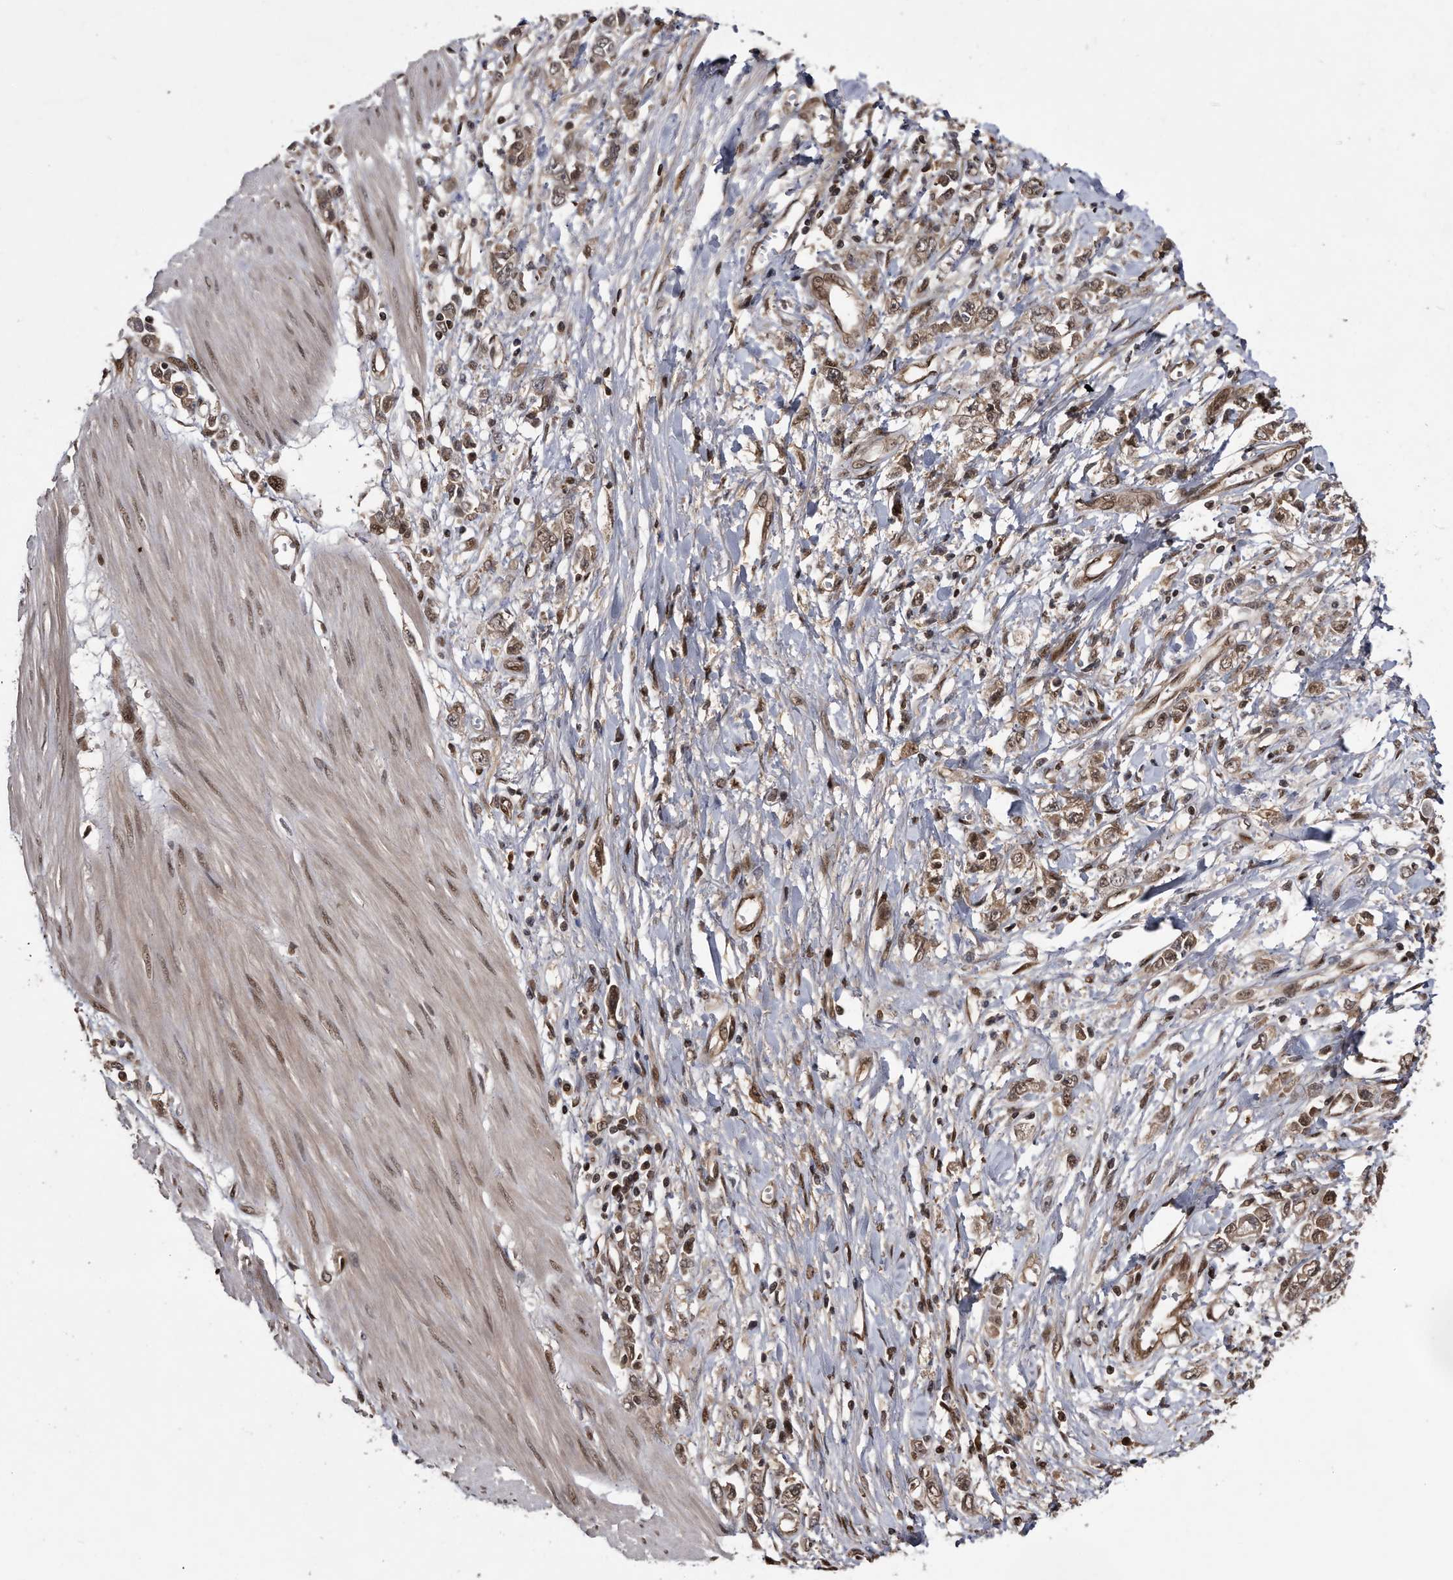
{"staining": {"intensity": "moderate", "quantity": ">75%", "location": "cytoplasmic/membranous,nuclear"}, "tissue": "stomach cancer", "cell_type": "Tumor cells", "image_type": "cancer", "snomed": [{"axis": "morphology", "description": "Adenocarcinoma, NOS"}, {"axis": "topography", "description": "Stomach"}], "caption": "Immunohistochemistry (IHC) (DAB (3,3'-diaminobenzidine)) staining of human stomach cancer (adenocarcinoma) displays moderate cytoplasmic/membranous and nuclear protein expression in approximately >75% of tumor cells.", "gene": "RAD23B", "patient": {"sex": "female", "age": 76}}